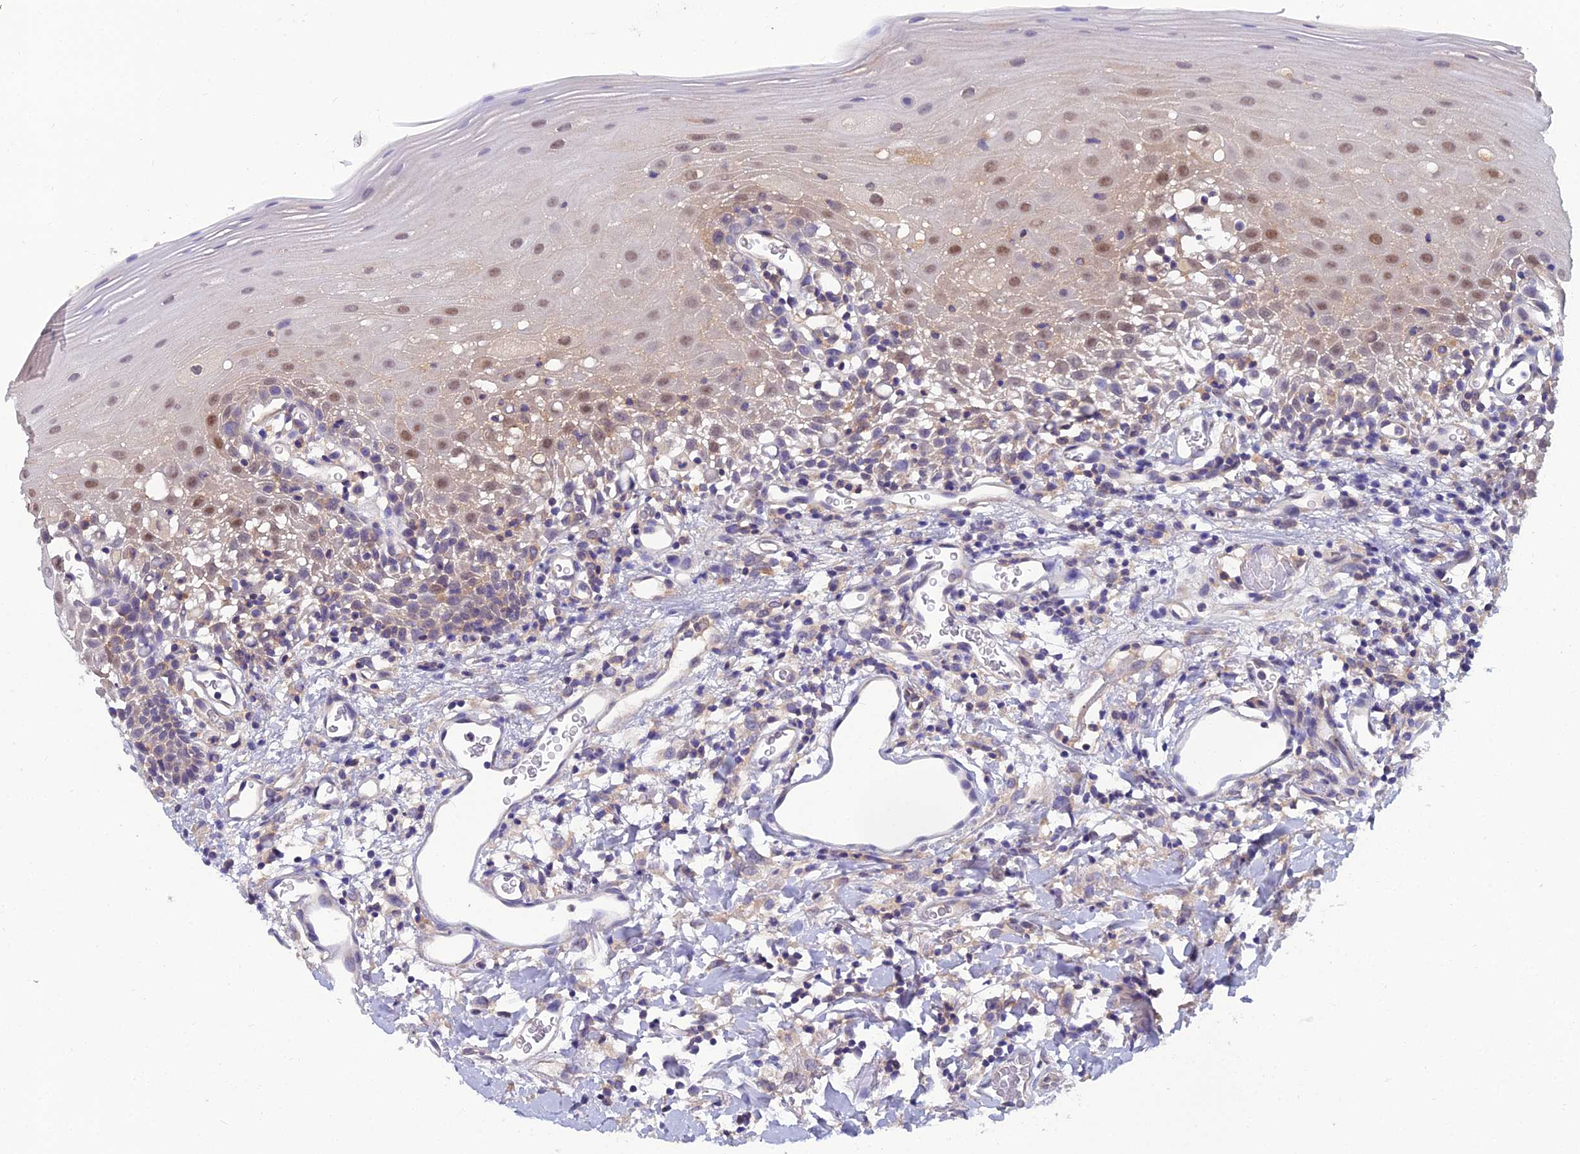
{"staining": {"intensity": "moderate", "quantity": "<25%", "location": "cytoplasmic/membranous,nuclear"}, "tissue": "oral mucosa", "cell_type": "Squamous epithelial cells", "image_type": "normal", "snomed": [{"axis": "morphology", "description": "Normal tissue, NOS"}, {"axis": "topography", "description": "Oral tissue"}], "caption": "A photomicrograph of oral mucosa stained for a protein exhibits moderate cytoplasmic/membranous,nuclear brown staining in squamous epithelial cells.", "gene": "MVD", "patient": {"sex": "female", "age": 70}}